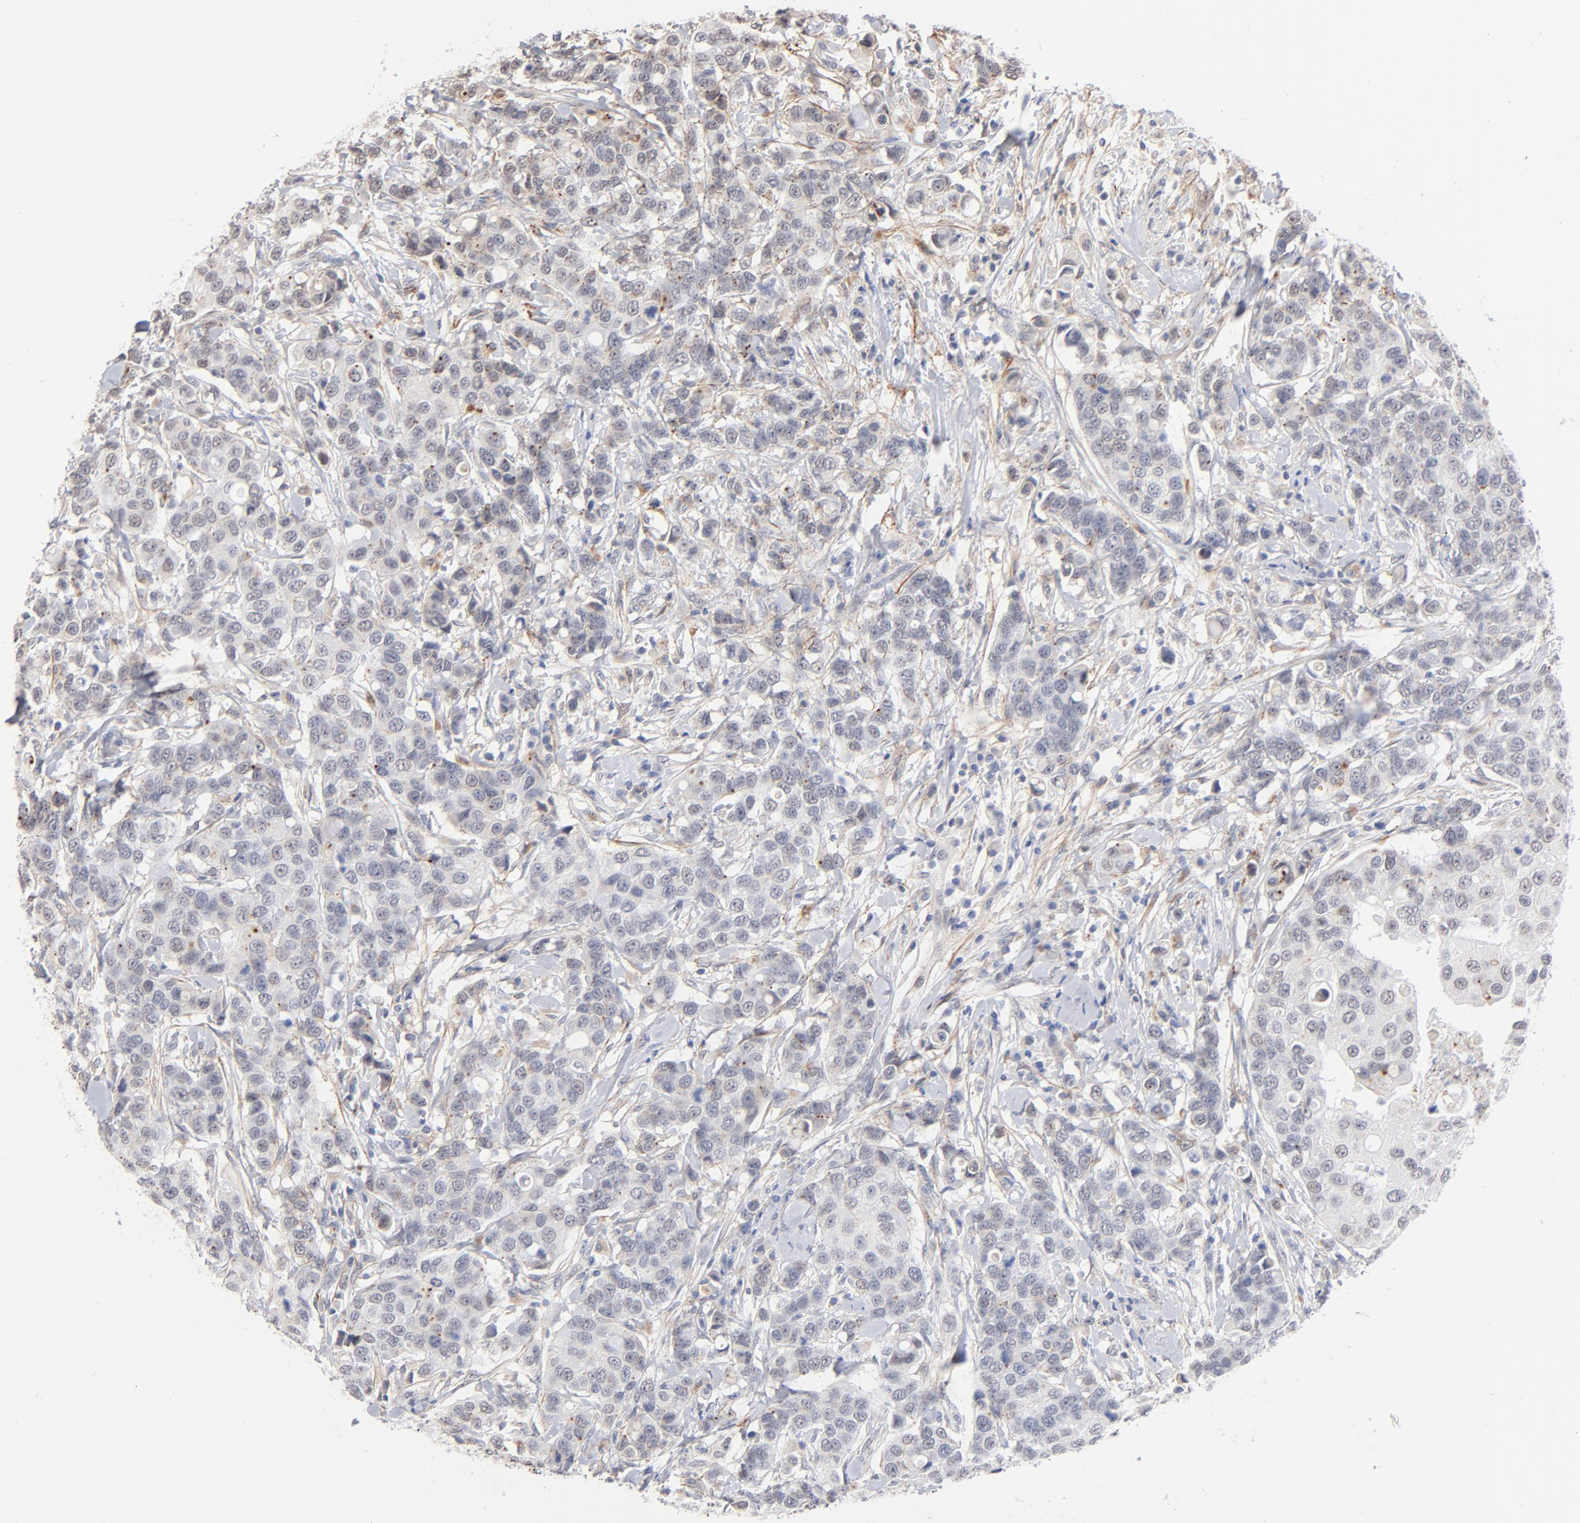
{"staining": {"intensity": "negative", "quantity": "none", "location": "none"}, "tissue": "breast cancer", "cell_type": "Tumor cells", "image_type": "cancer", "snomed": [{"axis": "morphology", "description": "Duct carcinoma"}, {"axis": "topography", "description": "Breast"}], "caption": "A histopathology image of human breast cancer is negative for staining in tumor cells. The staining was performed using DAB to visualize the protein expression in brown, while the nuclei were stained in blue with hematoxylin (Magnification: 20x).", "gene": "LTBP2", "patient": {"sex": "female", "age": 27}}